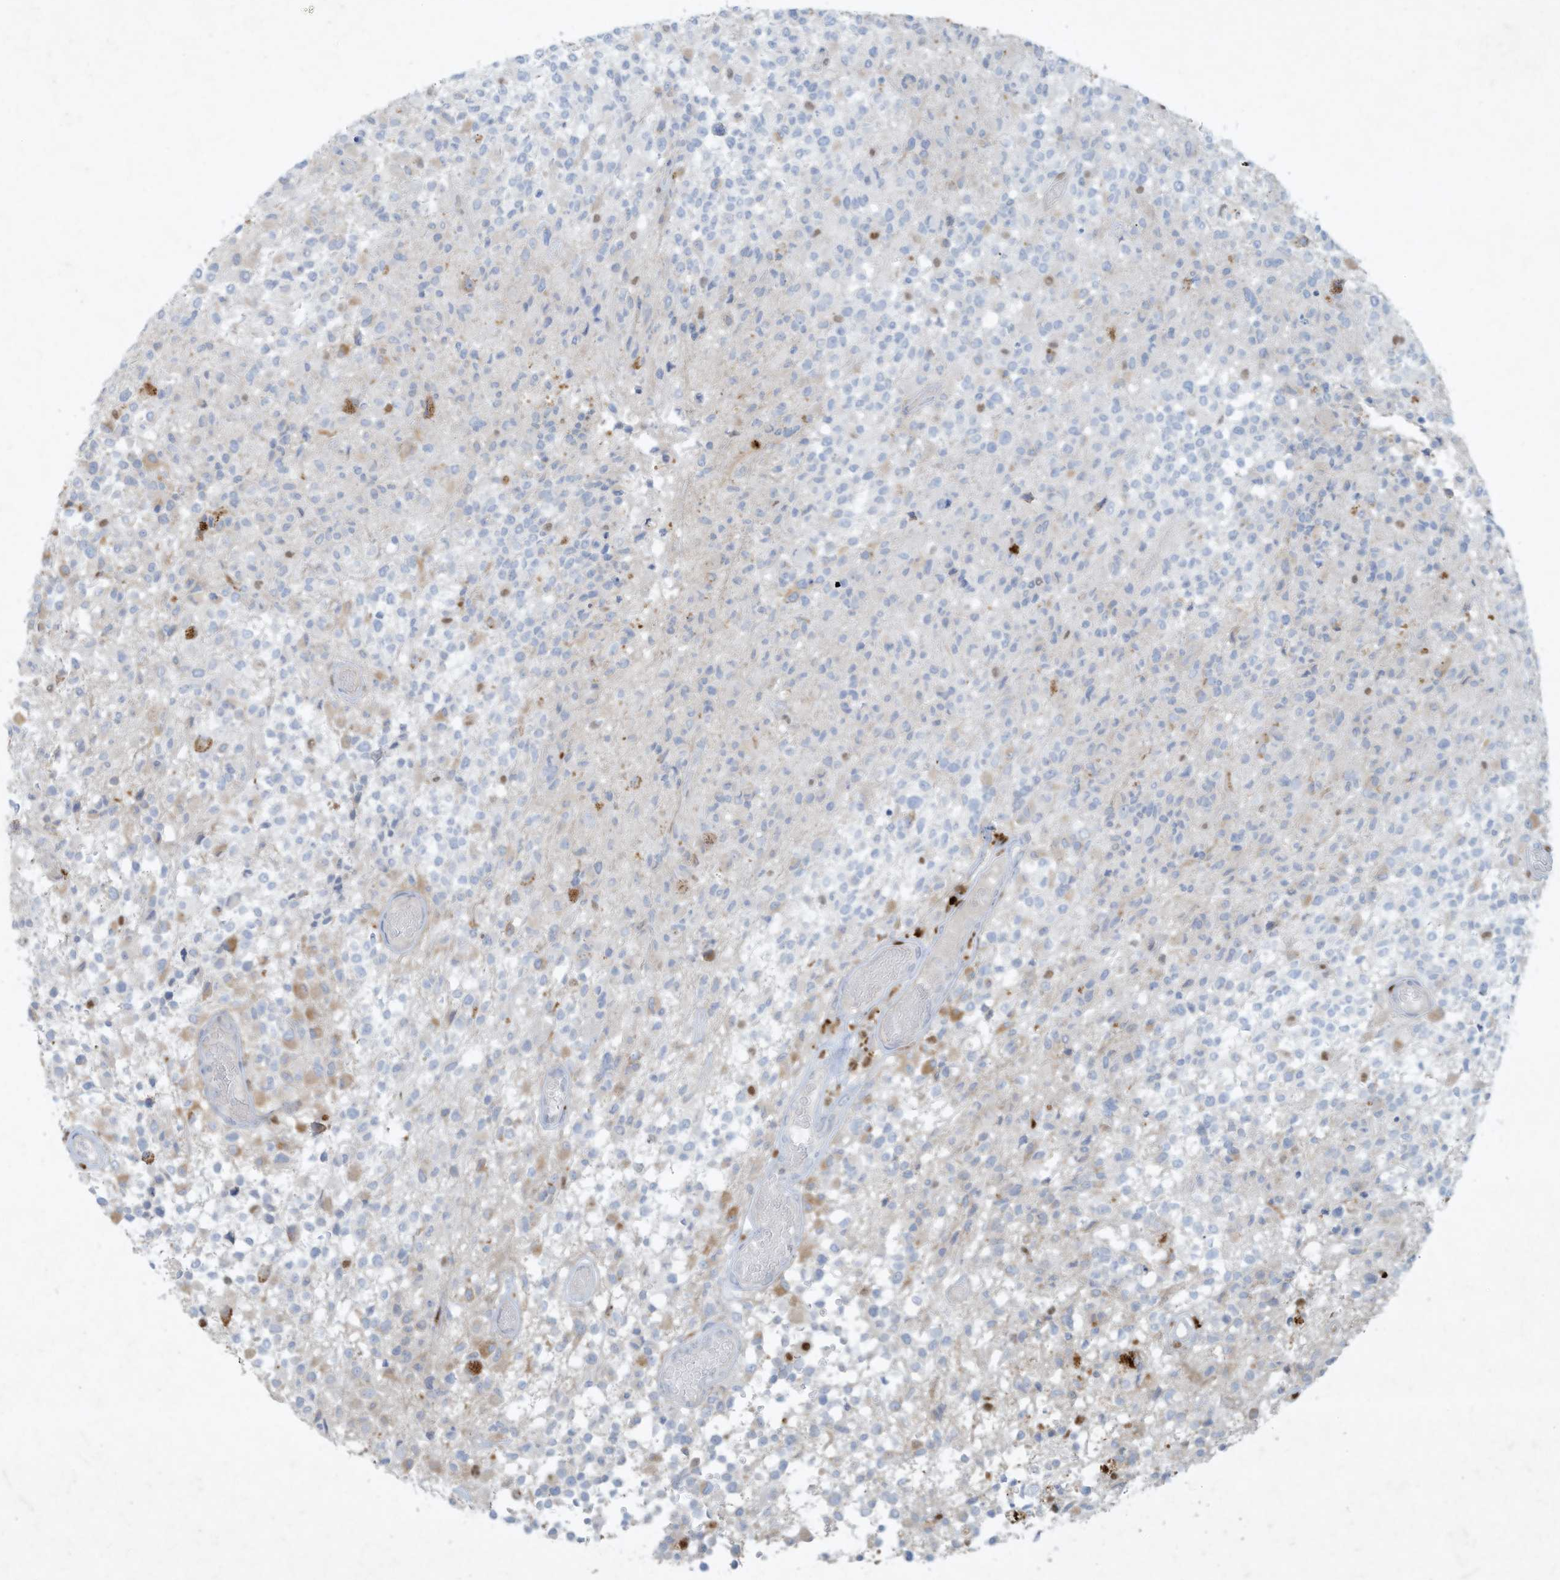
{"staining": {"intensity": "negative", "quantity": "none", "location": "none"}, "tissue": "glioma", "cell_type": "Tumor cells", "image_type": "cancer", "snomed": [{"axis": "morphology", "description": "Glioma, malignant, High grade"}, {"axis": "morphology", "description": "Glioblastoma, NOS"}, {"axis": "topography", "description": "Brain"}], "caption": "This image is of glioma stained with immunohistochemistry to label a protein in brown with the nuclei are counter-stained blue. There is no positivity in tumor cells.", "gene": "TUBE1", "patient": {"sex": "male", "age": 60}}